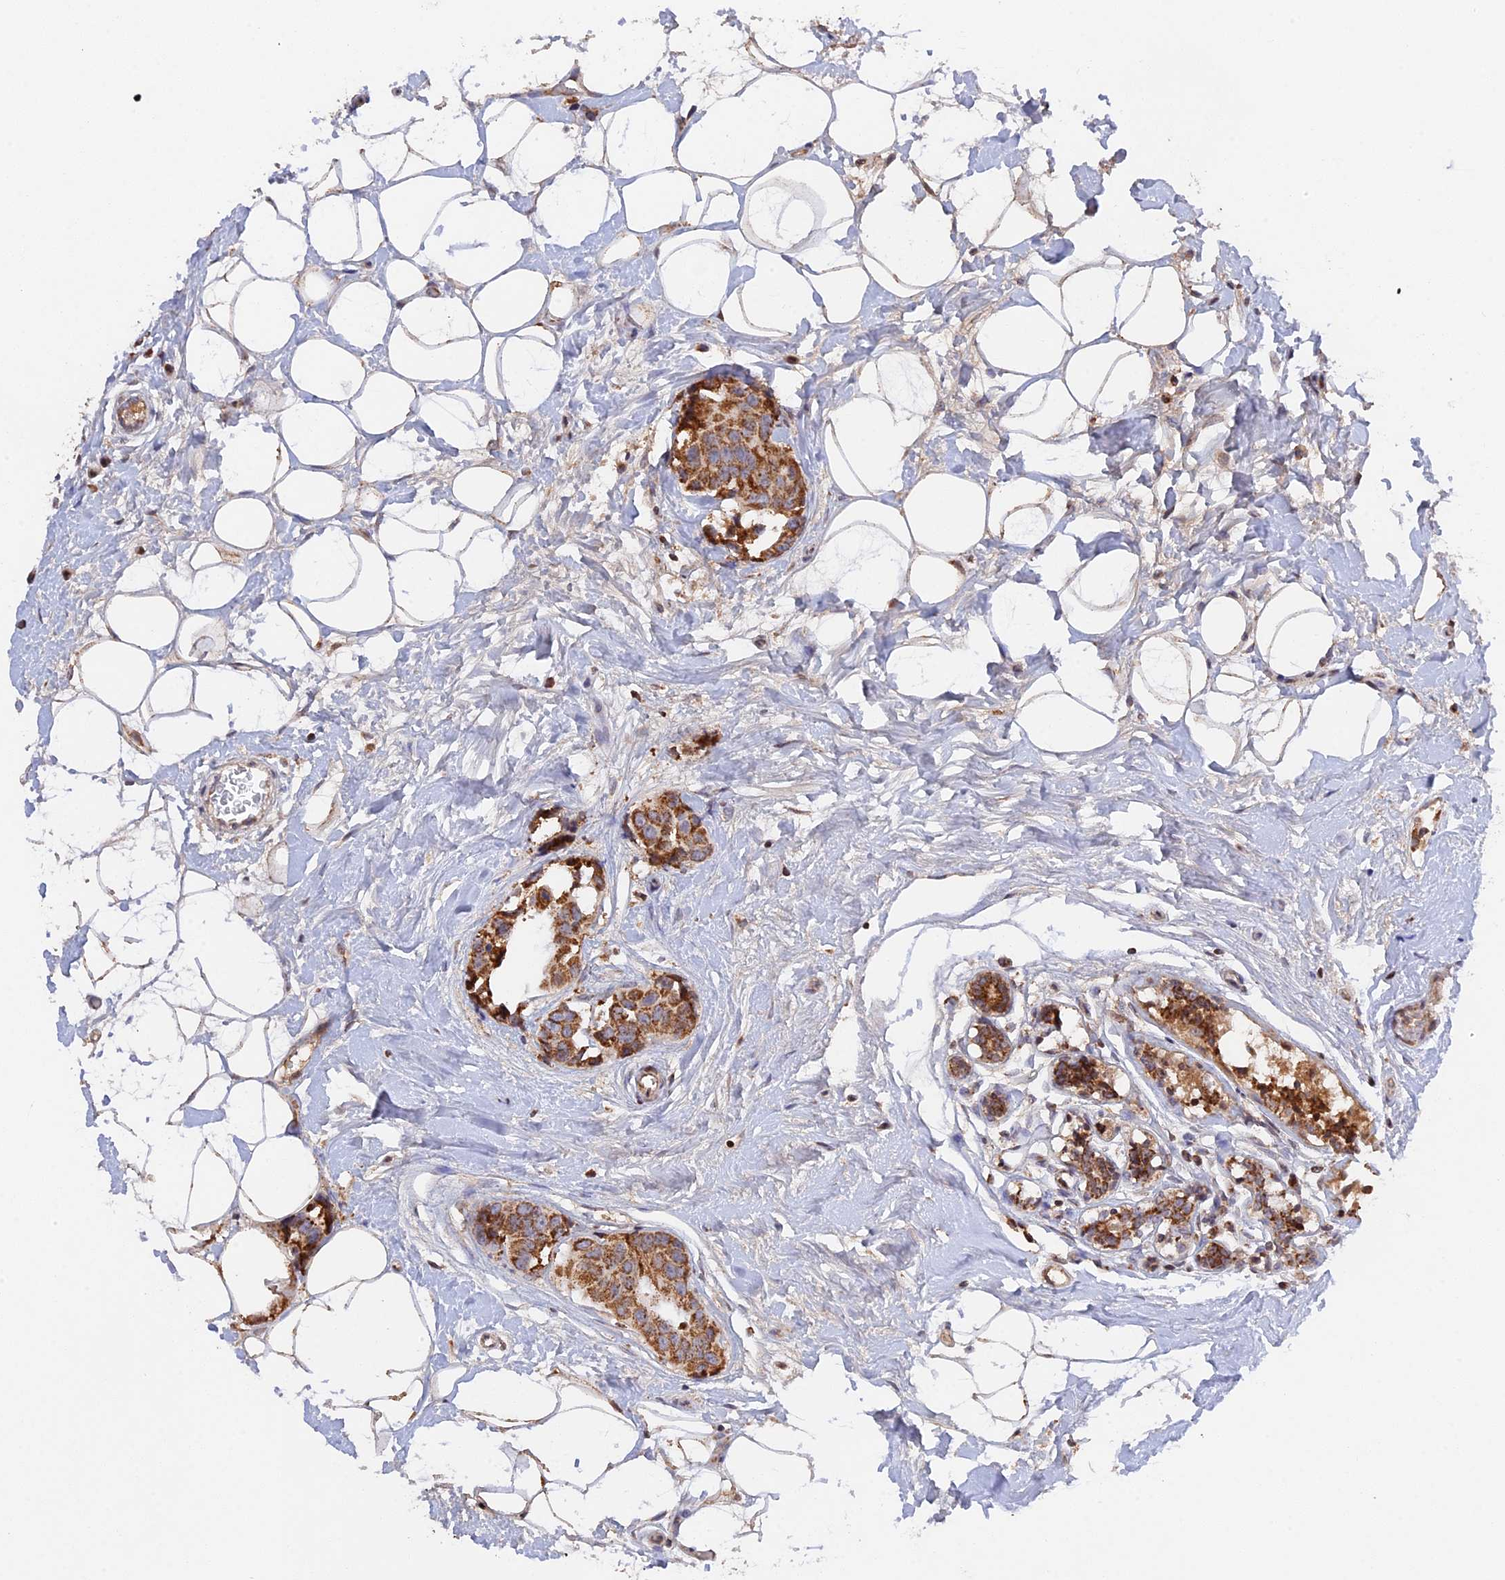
{"staining": {"intensity": "strong", "quantity": ">75%", "location": "cytoplasmic/membranous"}, "tissue": "breast cancer", "cell_type": "Tumor cells", "image_type": "cancer", "snomed": [{"axis": "morphology", "description": "Normal tissue, NOS"}, {"axis": "morphology", "description": "Duct carcinoma"}, {"axis": "topography", "description": "Breast"}], "caption": "Breast cancer (intraductal carcinoma) stained with a brown dye shows strong cytoplasmic/membranous positive expression in approximately >75% of tumor cells.", "gene": "MPV17L", "patient": {"sex": "female", "age": 39}}